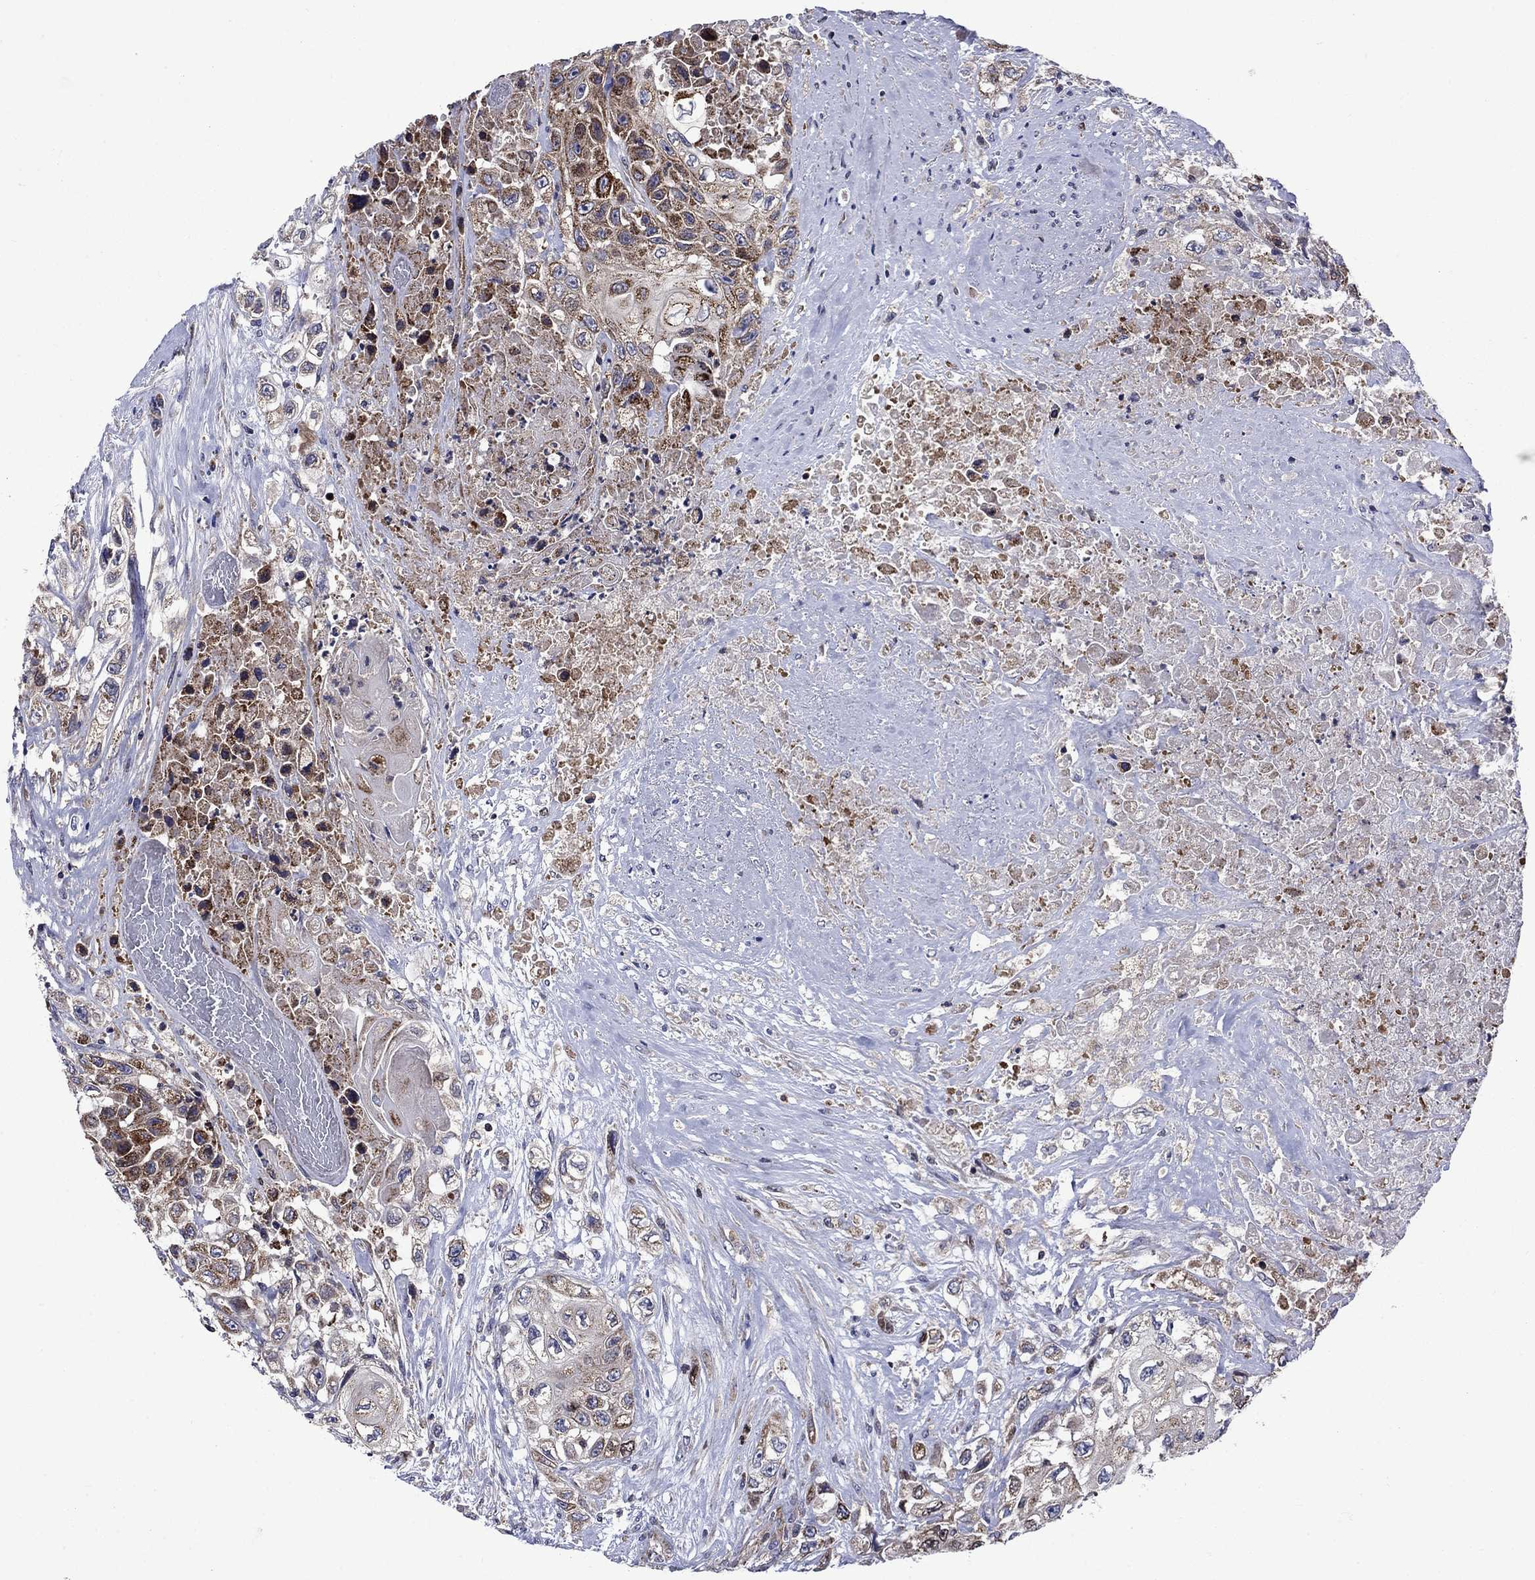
{"staining": {"intensity": "moderate", "quantity": "25%-75%", "location": "cytoplasmic/membranous"}, "tissue": "urothelial cancer", "cell_type": "Tumor cells", "image_type": "cancer", "snomed": [{"axis": "morphology", "description": "Urothelial carcinoma, High grade"}, {"axis": "topography", "description": "Urinary bladder"}], "caption": "Immunohistochemical staining of human urothelial carcinoma (high-grade) demonstrates medium levels of moderate cytoplasmic/membranous positivity in approximately 25%-75% of tumor cells.", "gene": "KIF22", "patient": {"sex": "female", "age": 56}}